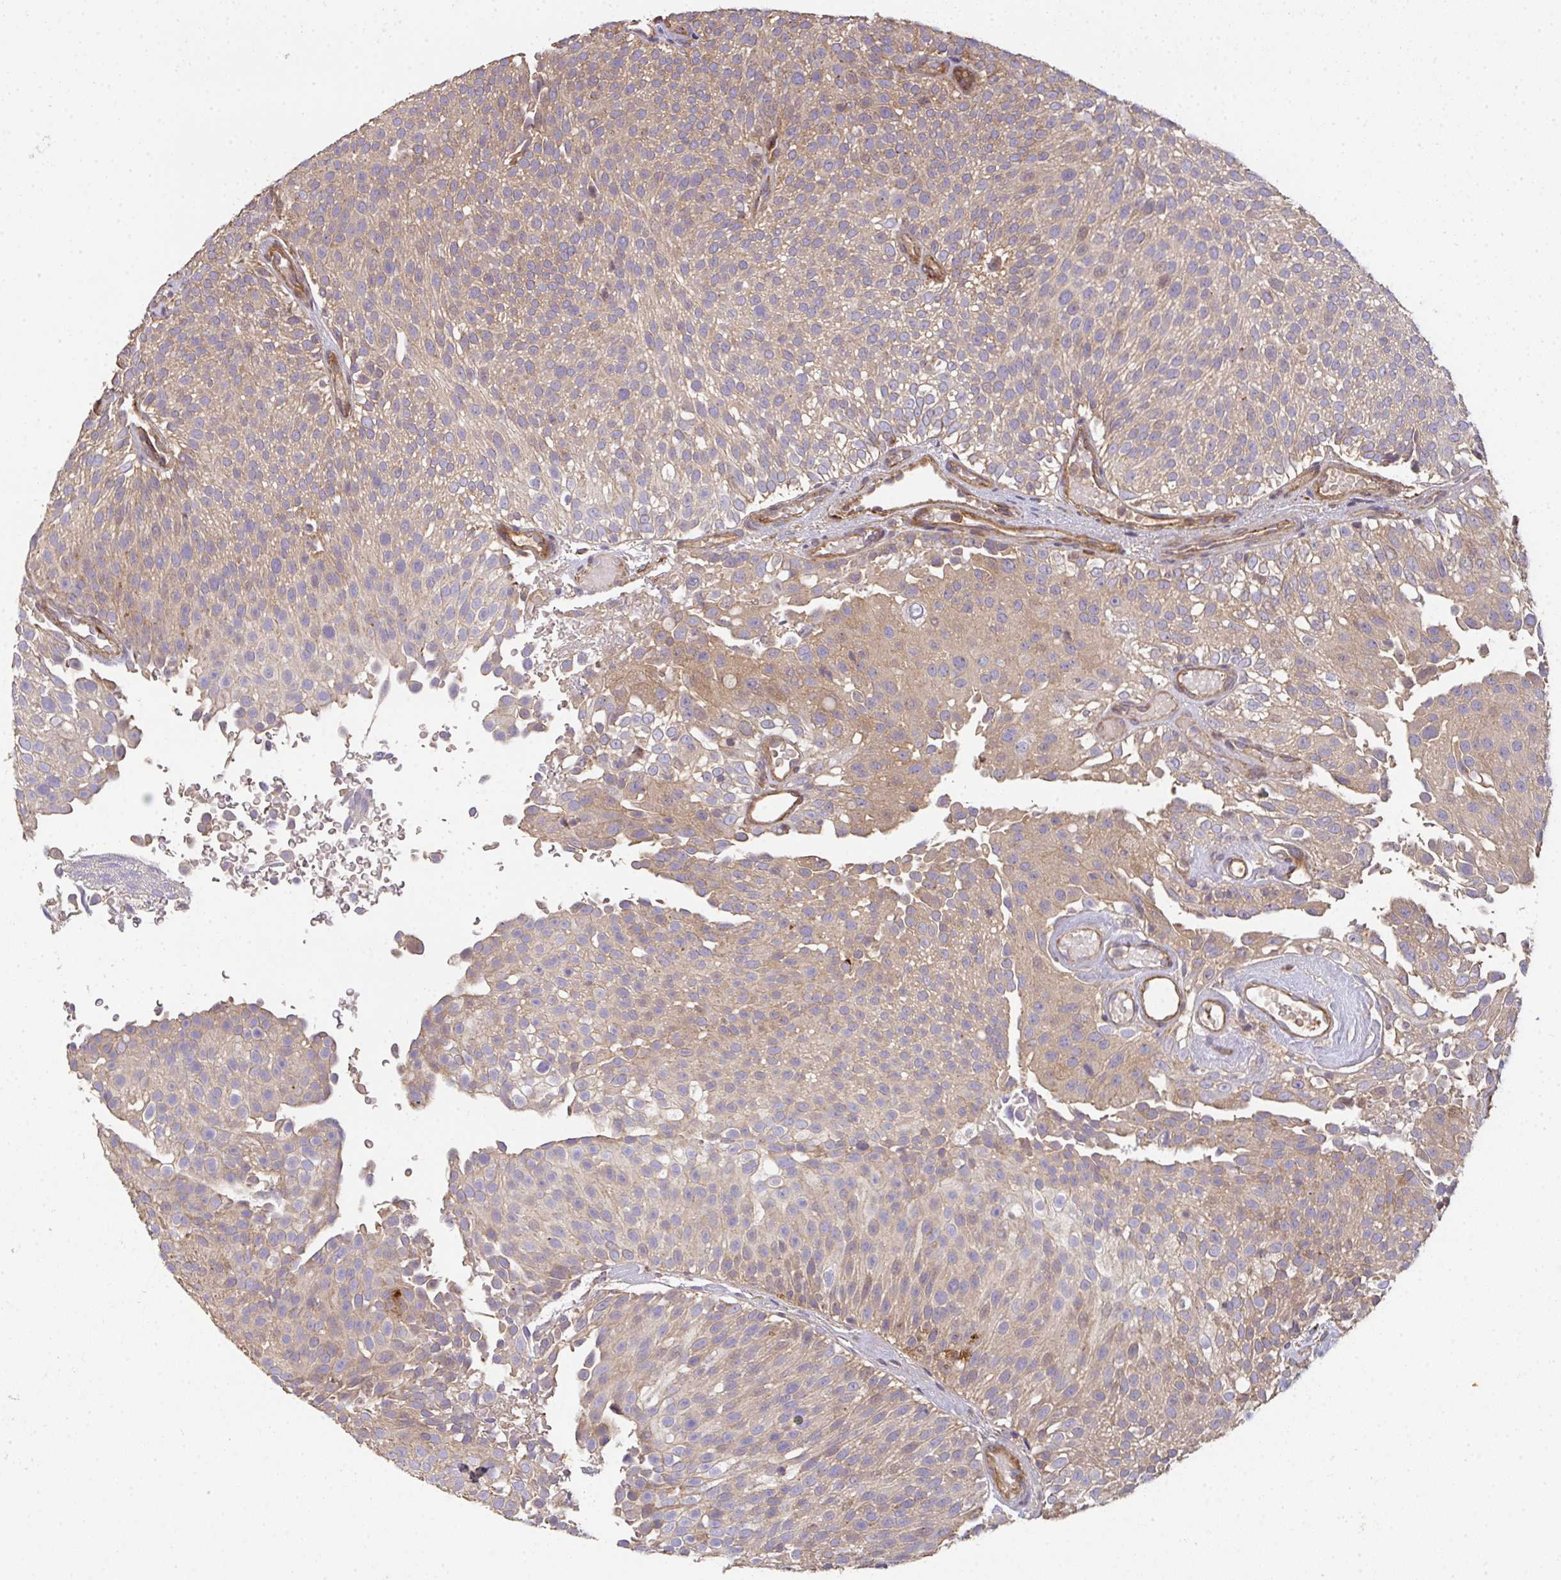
{"staining": {"intensity": "weak", "quantity": "25%-75%", "location": "cytoplasmic/membranous"}, "tissue": "urothelial cancer", "cell_type": "Tumor cells", "image_type": "cancer", "snomed": [{"axis": "morphology", "description": "Urothelial carcinoma, Low grade"}, {"axis": "topography", "description": "Urinary bladder"}], "caption": "Protein expression analysis of human urothelial cancer reveals weak cytoplasmic/membranous staining in about 25%-75% of tumor cells.", "gene": "TNMD", "patient": {"sex": "male", "age": 78}}